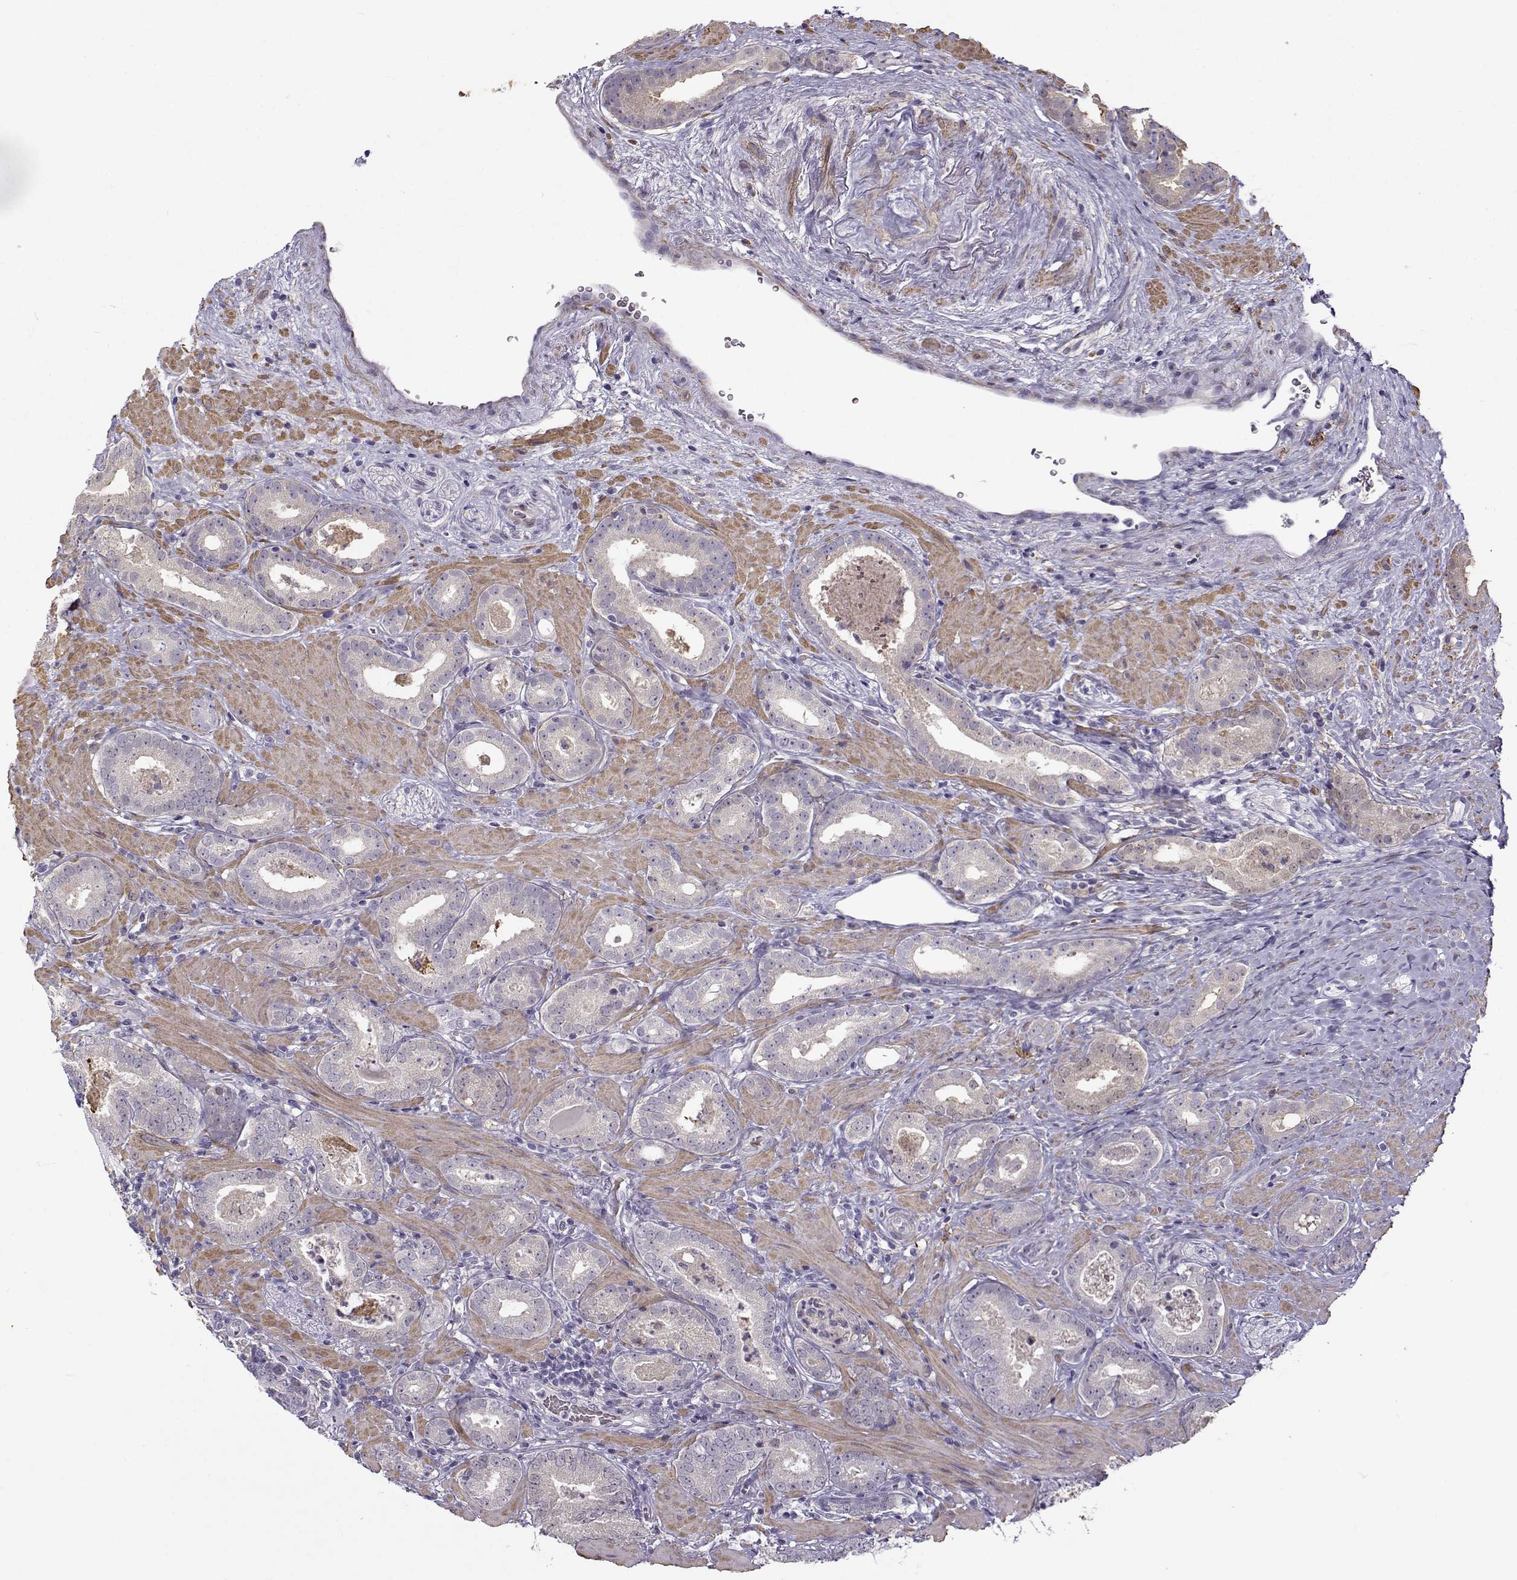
{"staining": {"intensity": "negative", "quantity": "none", "location": "none"}, "tissue": "prostate cancer", "cell_type": "Tumor cells", "image_type": "cancer", "snomed": [{"axis": "morphology", "description": "Adenocarcinoma, Low grade"}, {"axis": "topography", "description": "Prostate"}], "caption": "The IHC histopathology image has no significant positivity in tumor cells of adenocarcinoma (low-grade) (prostate) tissue.", "gene": "UCP3", "patient": {"sex": "male", "age": 60}}